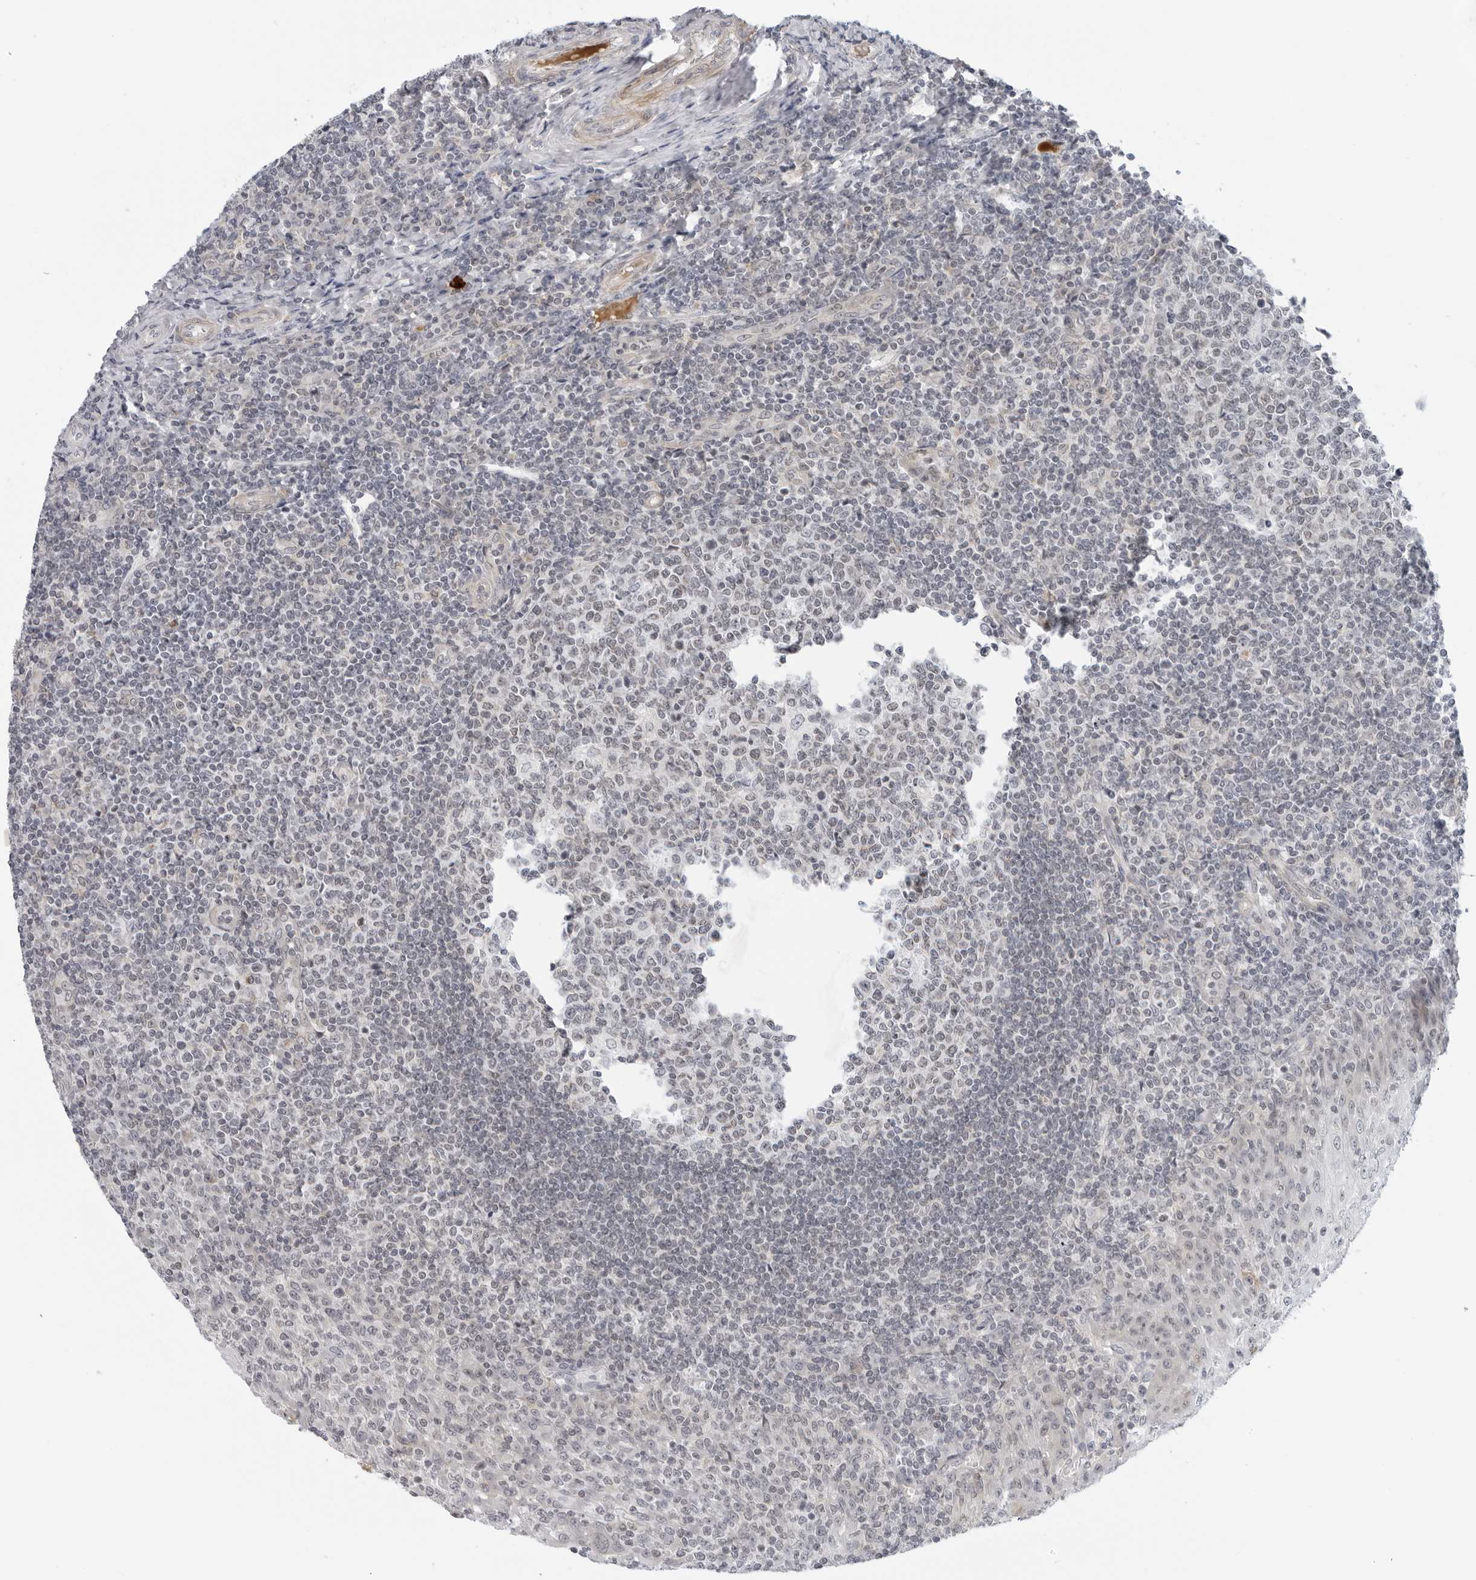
{"staining": {"intensity": "weak", "quantity": "<25%", "location": "cytoplasmic/membranous,nuclear"}, "tissue": "tonsil", "cell_type": "Germinal center cells", "image_type": "normal", "snomed": [{"axis": "morphology", "description": "Normal tissue, NOS"}, {"axis": "topography", "description": "Tonsil"}], "caption": "High power microscopy image of an IHC image of benign tonsil, revealing no significant expression in germinal center cells. The staining was performed using DAB (3,3'-diaminobenzidine) to visualize the protein expression in brown, while the nuclei were stained in blue with hematoxylin (Magnification: 20x).", "gene": "SUGCT", "patient": {"sex": "female", "age": 19}}